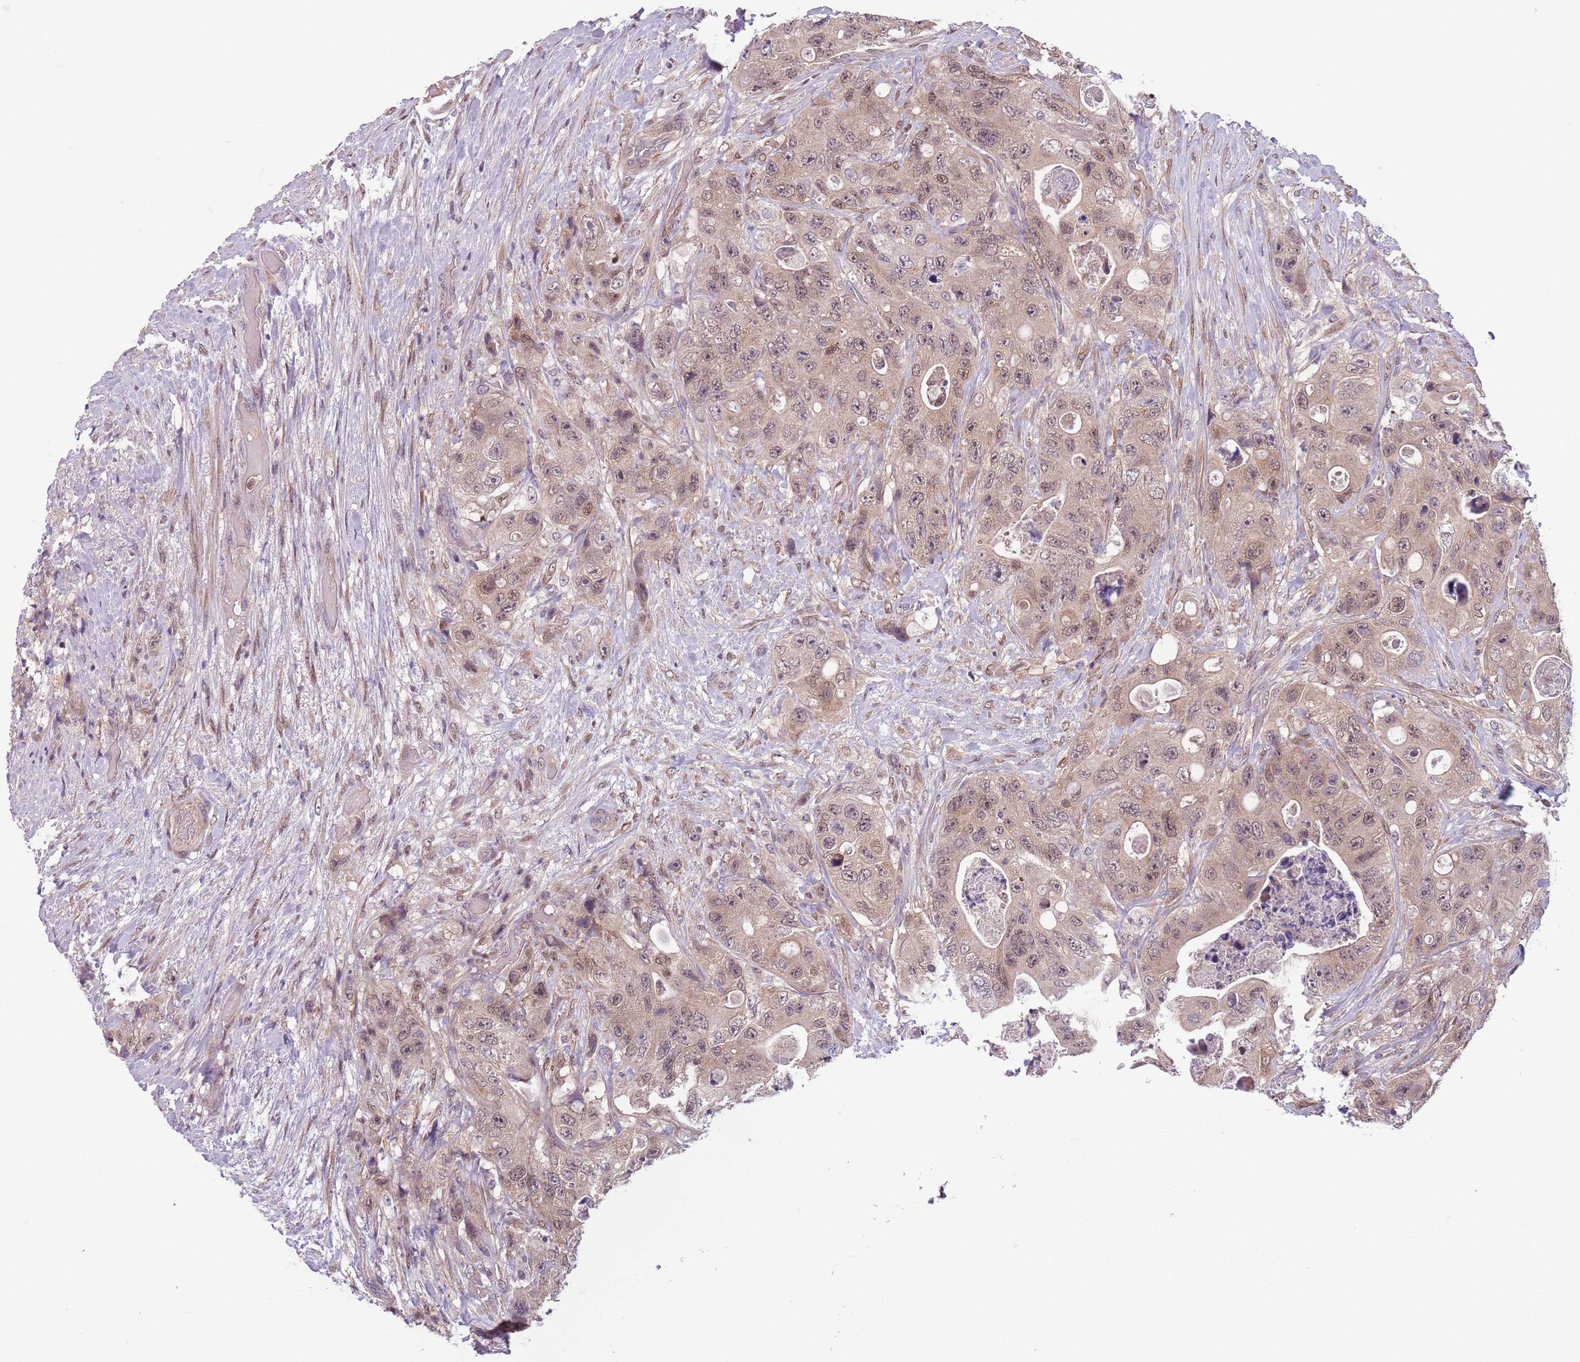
{"staining": {"intensity": "weak", "quantity": ">75%", "location": "cytoplasmic/membranous,nuclear"}, "tissue": "colorectal cancer", "cell_type": "Tumor cells", "image_type": "cancer", "snomed": [{"axis": "morphology", "description": "Adenocarcinoma, NOS"}, {"axis": "topography", "description": "Colon"}], "caption": "A high-resolution photomicrograph shows immunohistochemistry (IHC) staining of colorectal cancer, which displays weak cytoplasmic/membranous and nuclear staining in about >75% of tumor cells. (brown staining indicates protein expression, while blue staining denotes nuclei).", "gene": "ADCY7", "patient": {"sex": "female", "age": 46}}